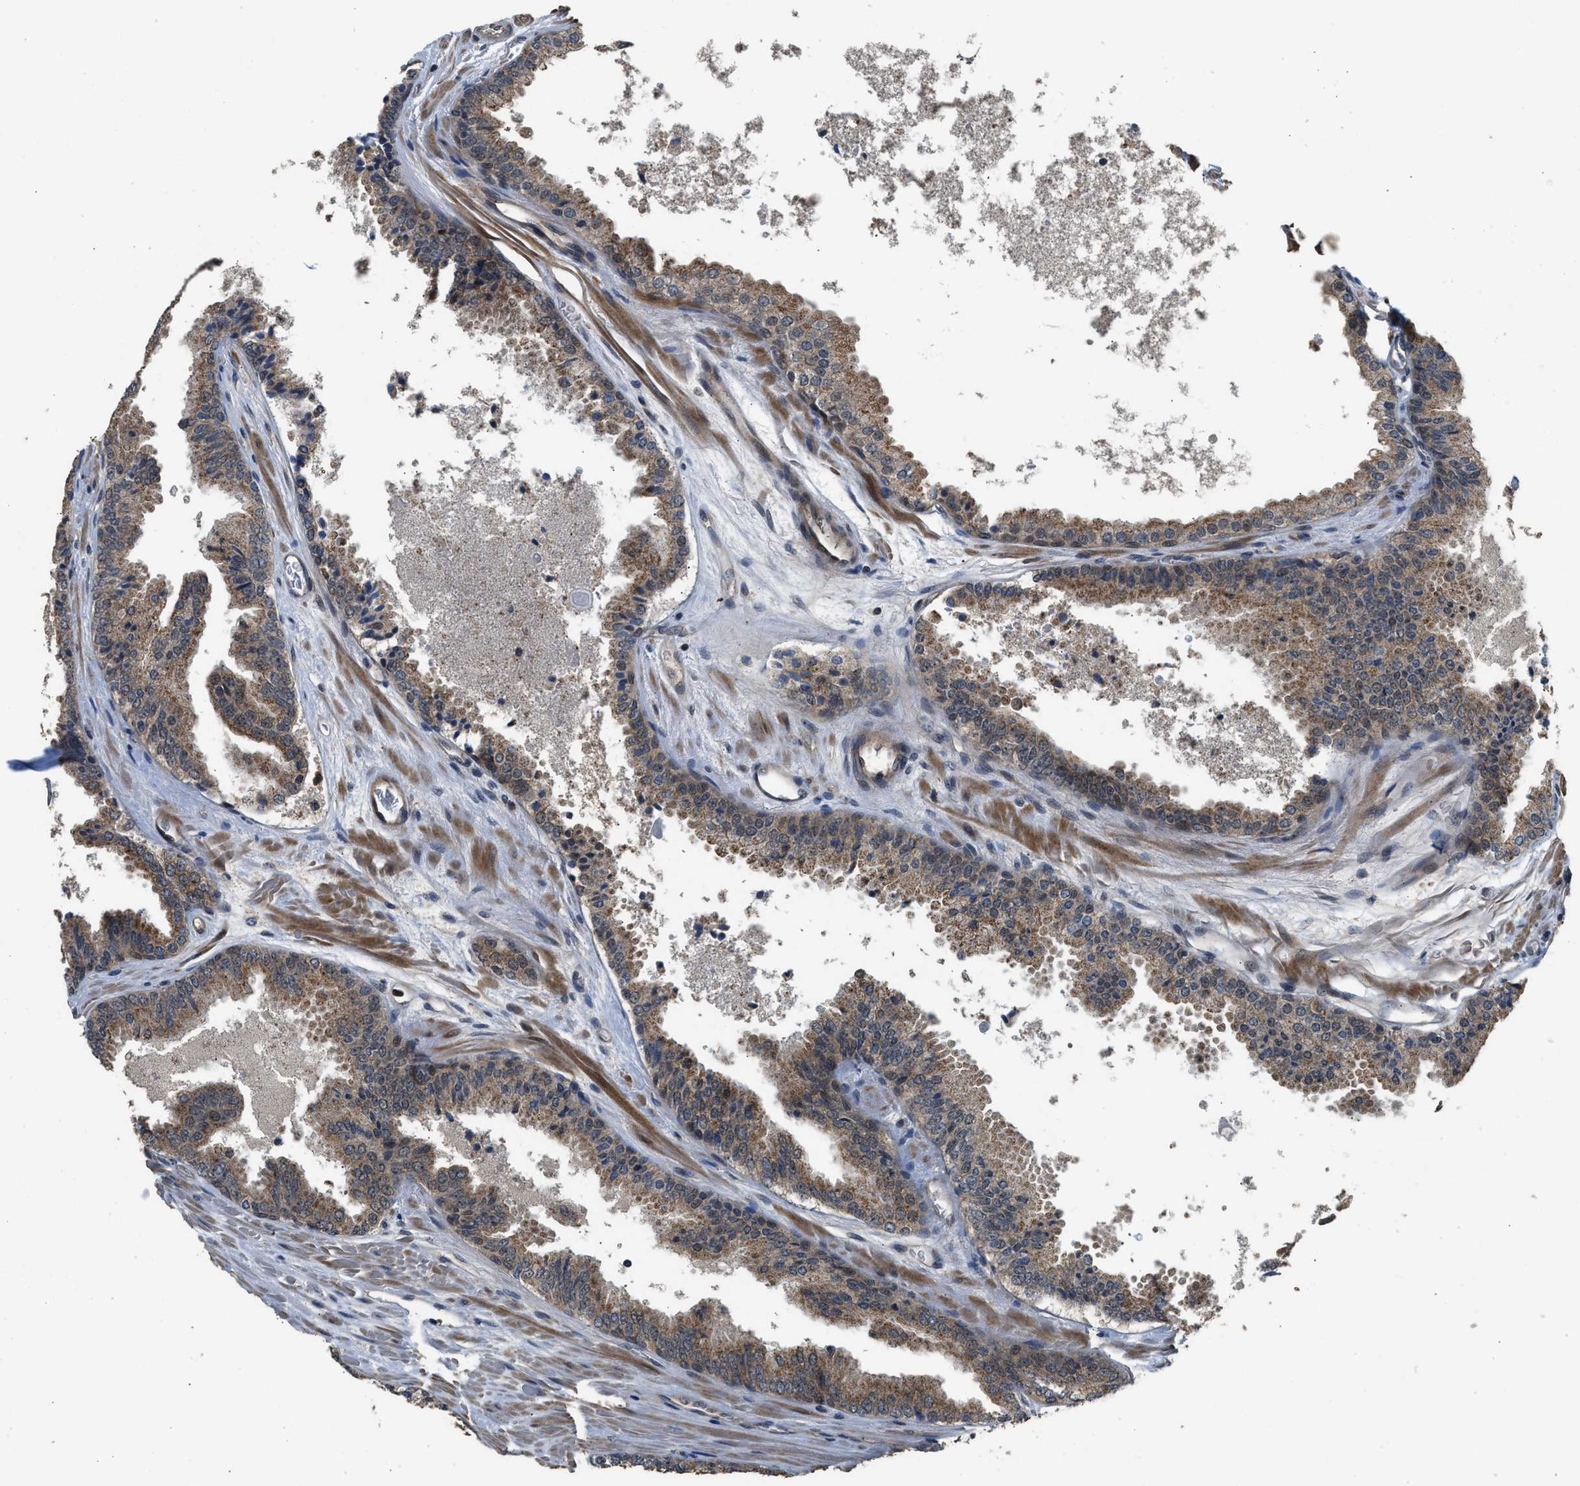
{"staining": {"intensity": "moderate", "quantity": ">75%", "location": "cytoplasmic/membranous"}, "tissue": "prostate cancer", "cell_type": "Tumor cells", "image_type": "cancer", "snomed": [{"axis": "morphology", "description": "Adenocarcinoma, High grade"}, {"axis": "topography", "description": "Prostate"}], "caption": "Immunohistochemistry (IHC) of human adenocarcinoma (high-grade) (prostate) displays medium levels of moderate cytoplasmic/membranous staining in approximately >75% of tumor cells.", "gene": "GET1", "patient": {"sex": "male", "age": 65}}